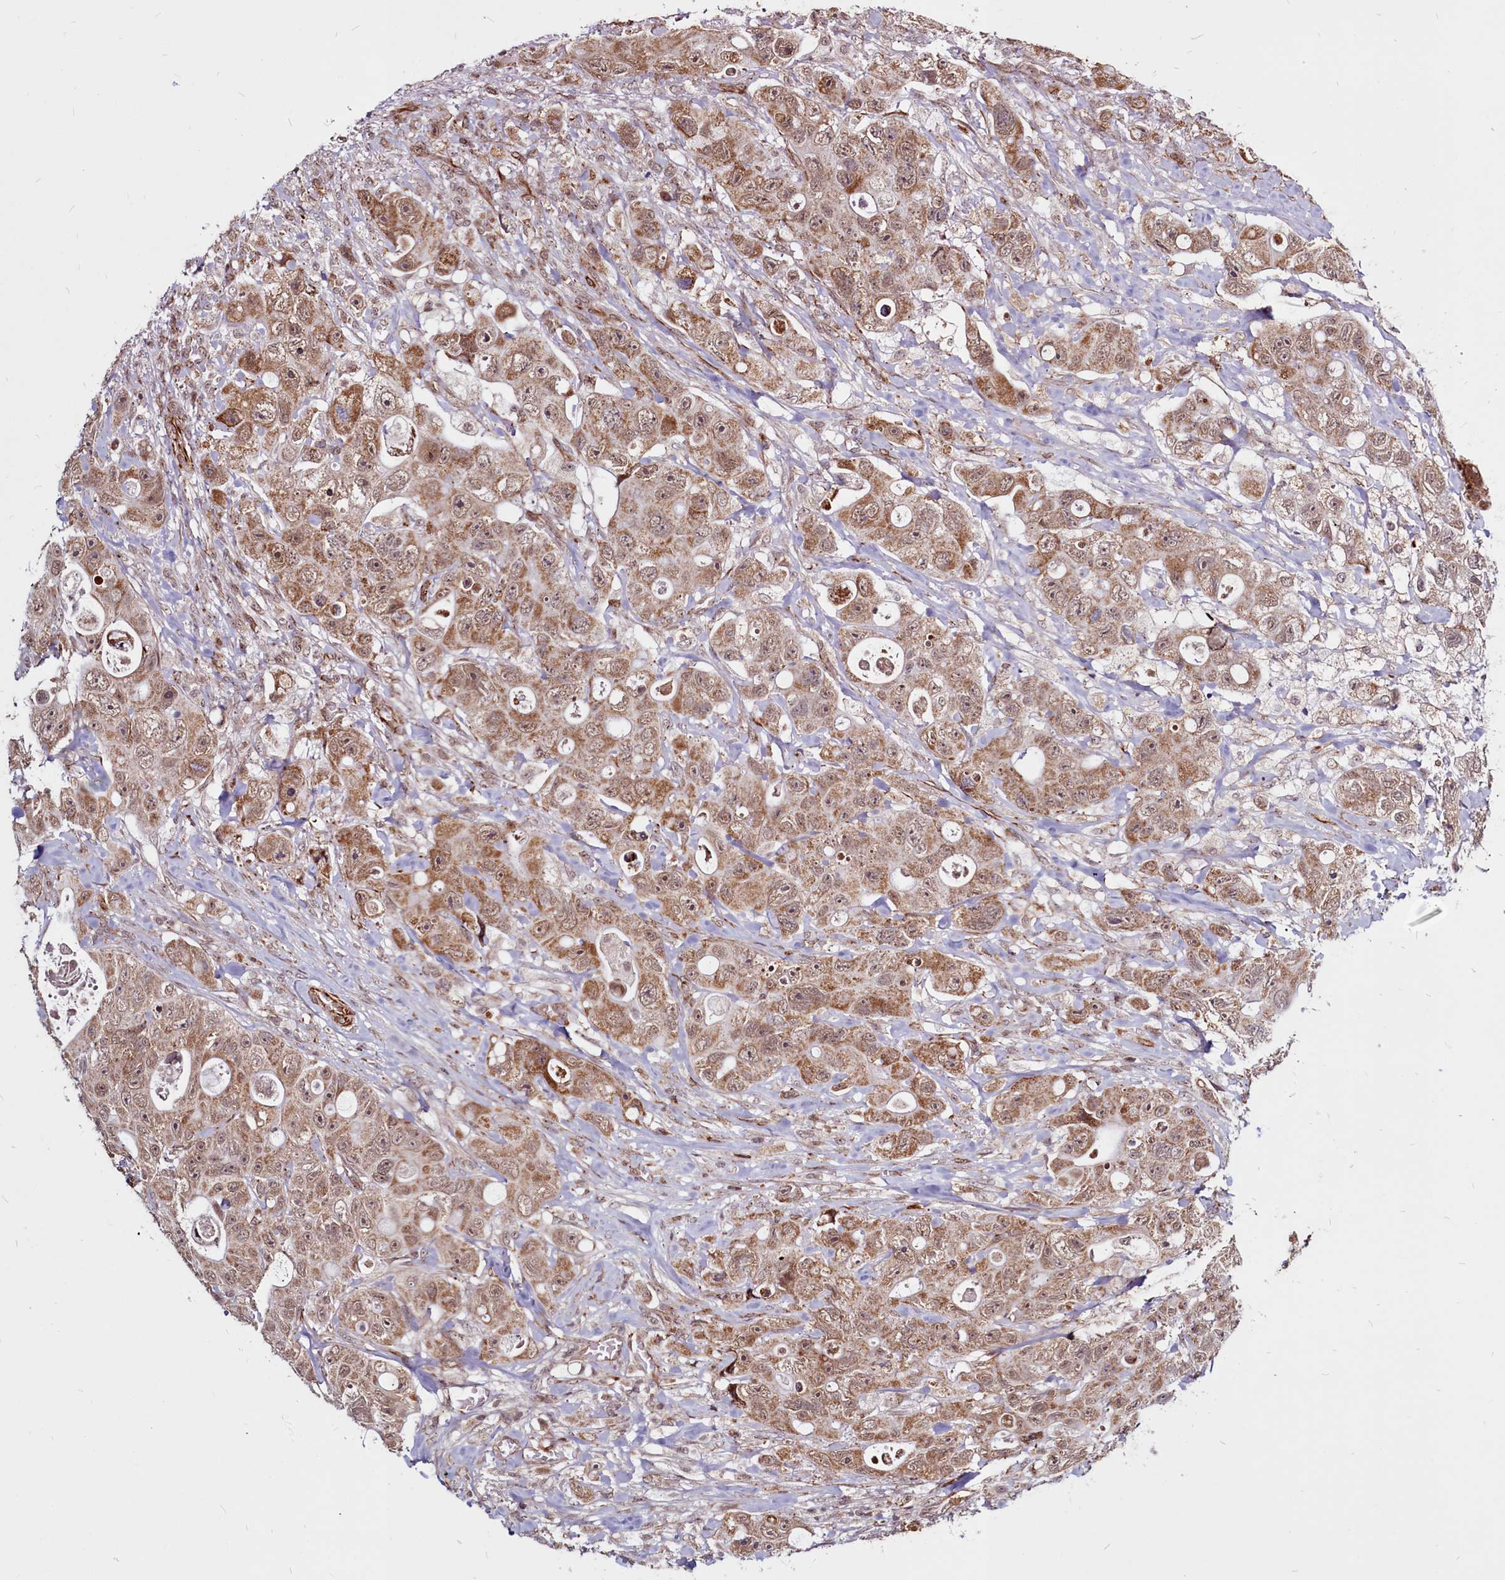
{"staining": {"intensity": "moderate", "quantity": ">75%", "location": "cytoplasmic/membranous,nuclear"}, "tissue": "colorectal cancer", "cell_type": "Tumor cells", "image_type": "cancer", "snomed": [{"axis": "morphology", "description": "Adenocarcinoma, NOS"}, {"axis": "topography", "description": "Colon"}], "caption": "Human adenocarcinoma (colorectal) stained with a protein marker demonstrates moderate staining in tumor cells.", "gene": "CLK3", "patient": {"sex": "female", "age": 46}}